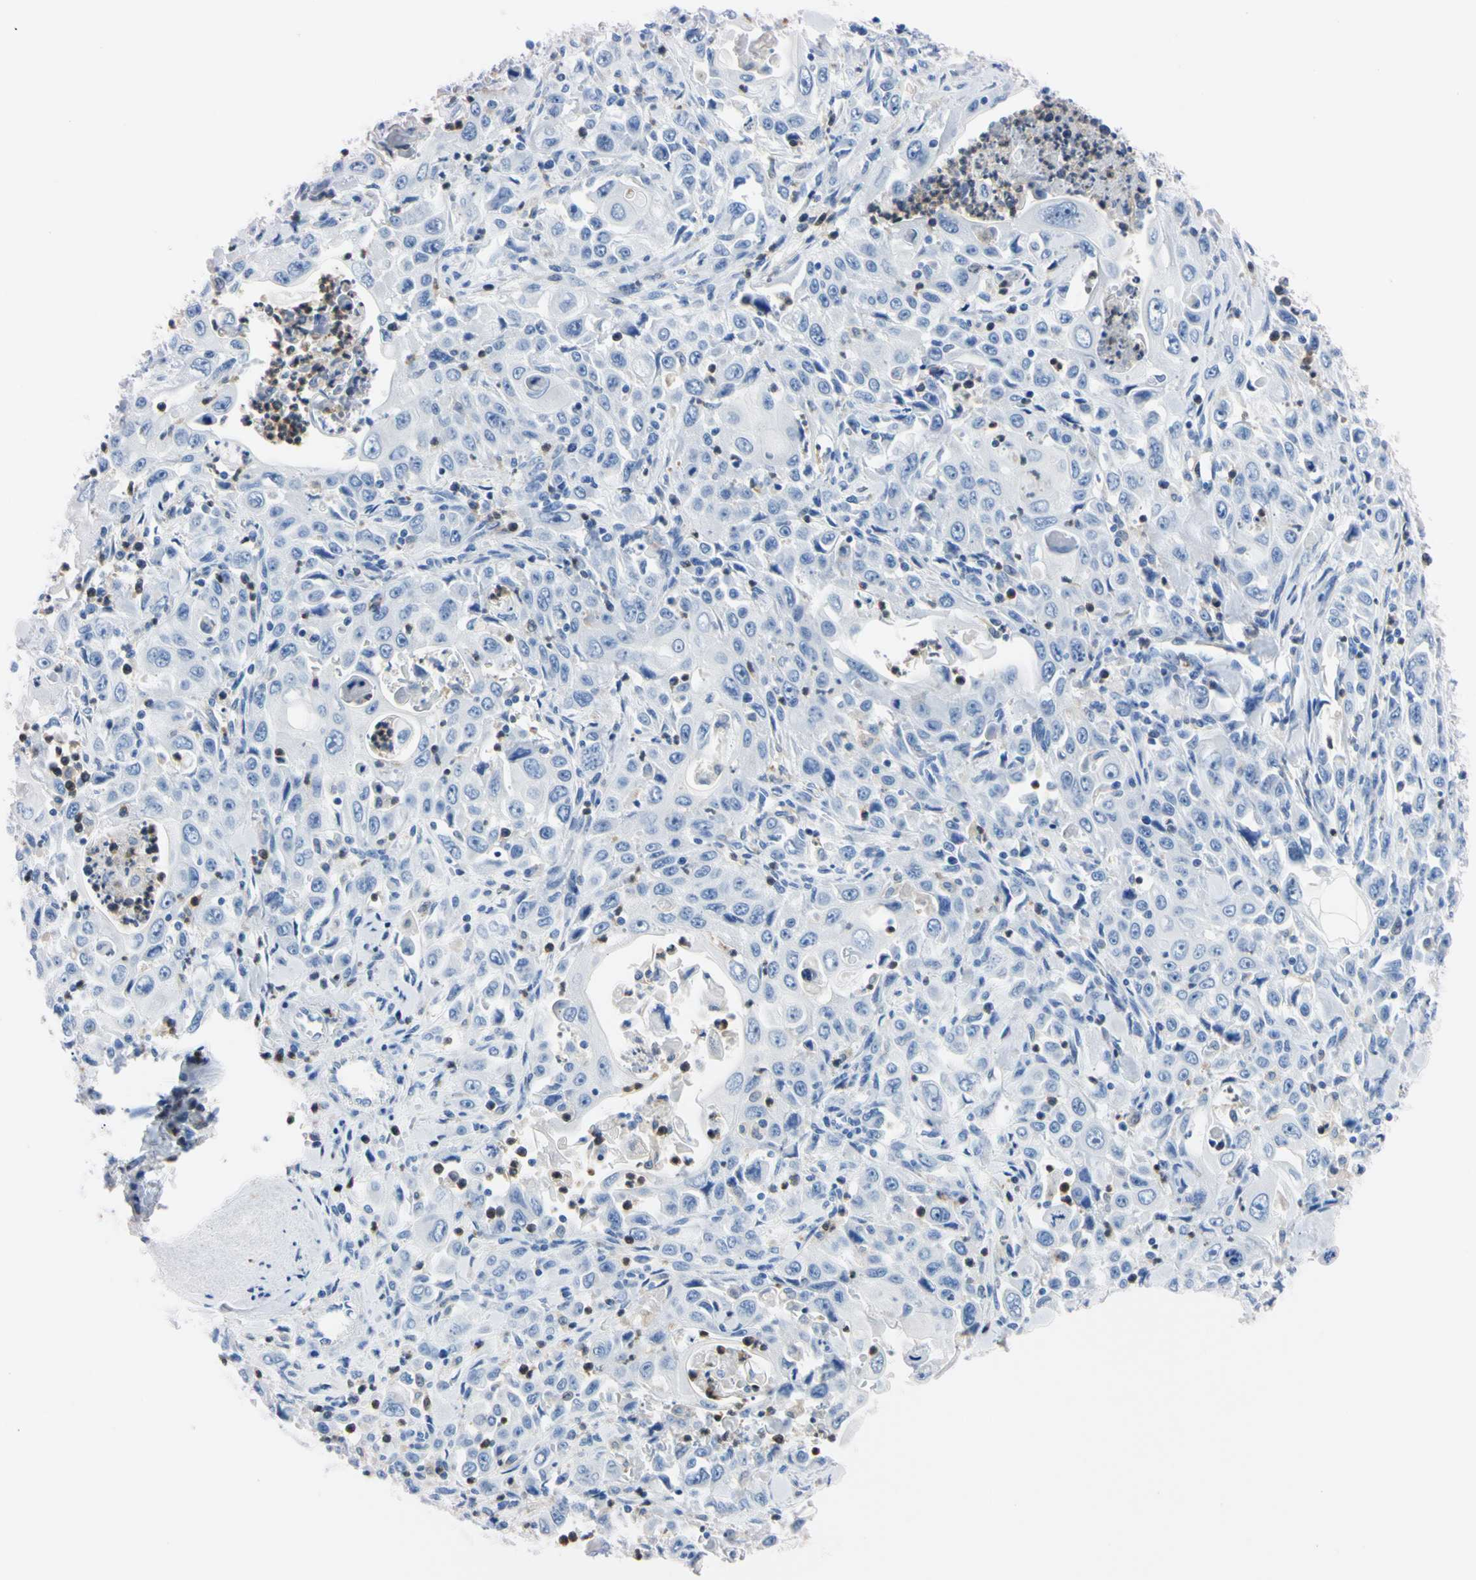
{"staining": {"intensity": "negative", "quantity": "none", "location": "none"}, "tissue": "pancreatic cancer", "cell_type": "Tumor cells", "image_type": "cancer", "snomed": [{"axis": "morphology", "description": "Adenocarcinoma, NOS"}, {"axis": "topography", "description": "Pancreas"}], "caption": "Immunohistochemistry micrograph of human pancreatic cancer stained for a protein (brown), which exhibits no positivity in tumor cells.", "gene": "NCF4", "patient": {"sex": "male", "age": 70}}